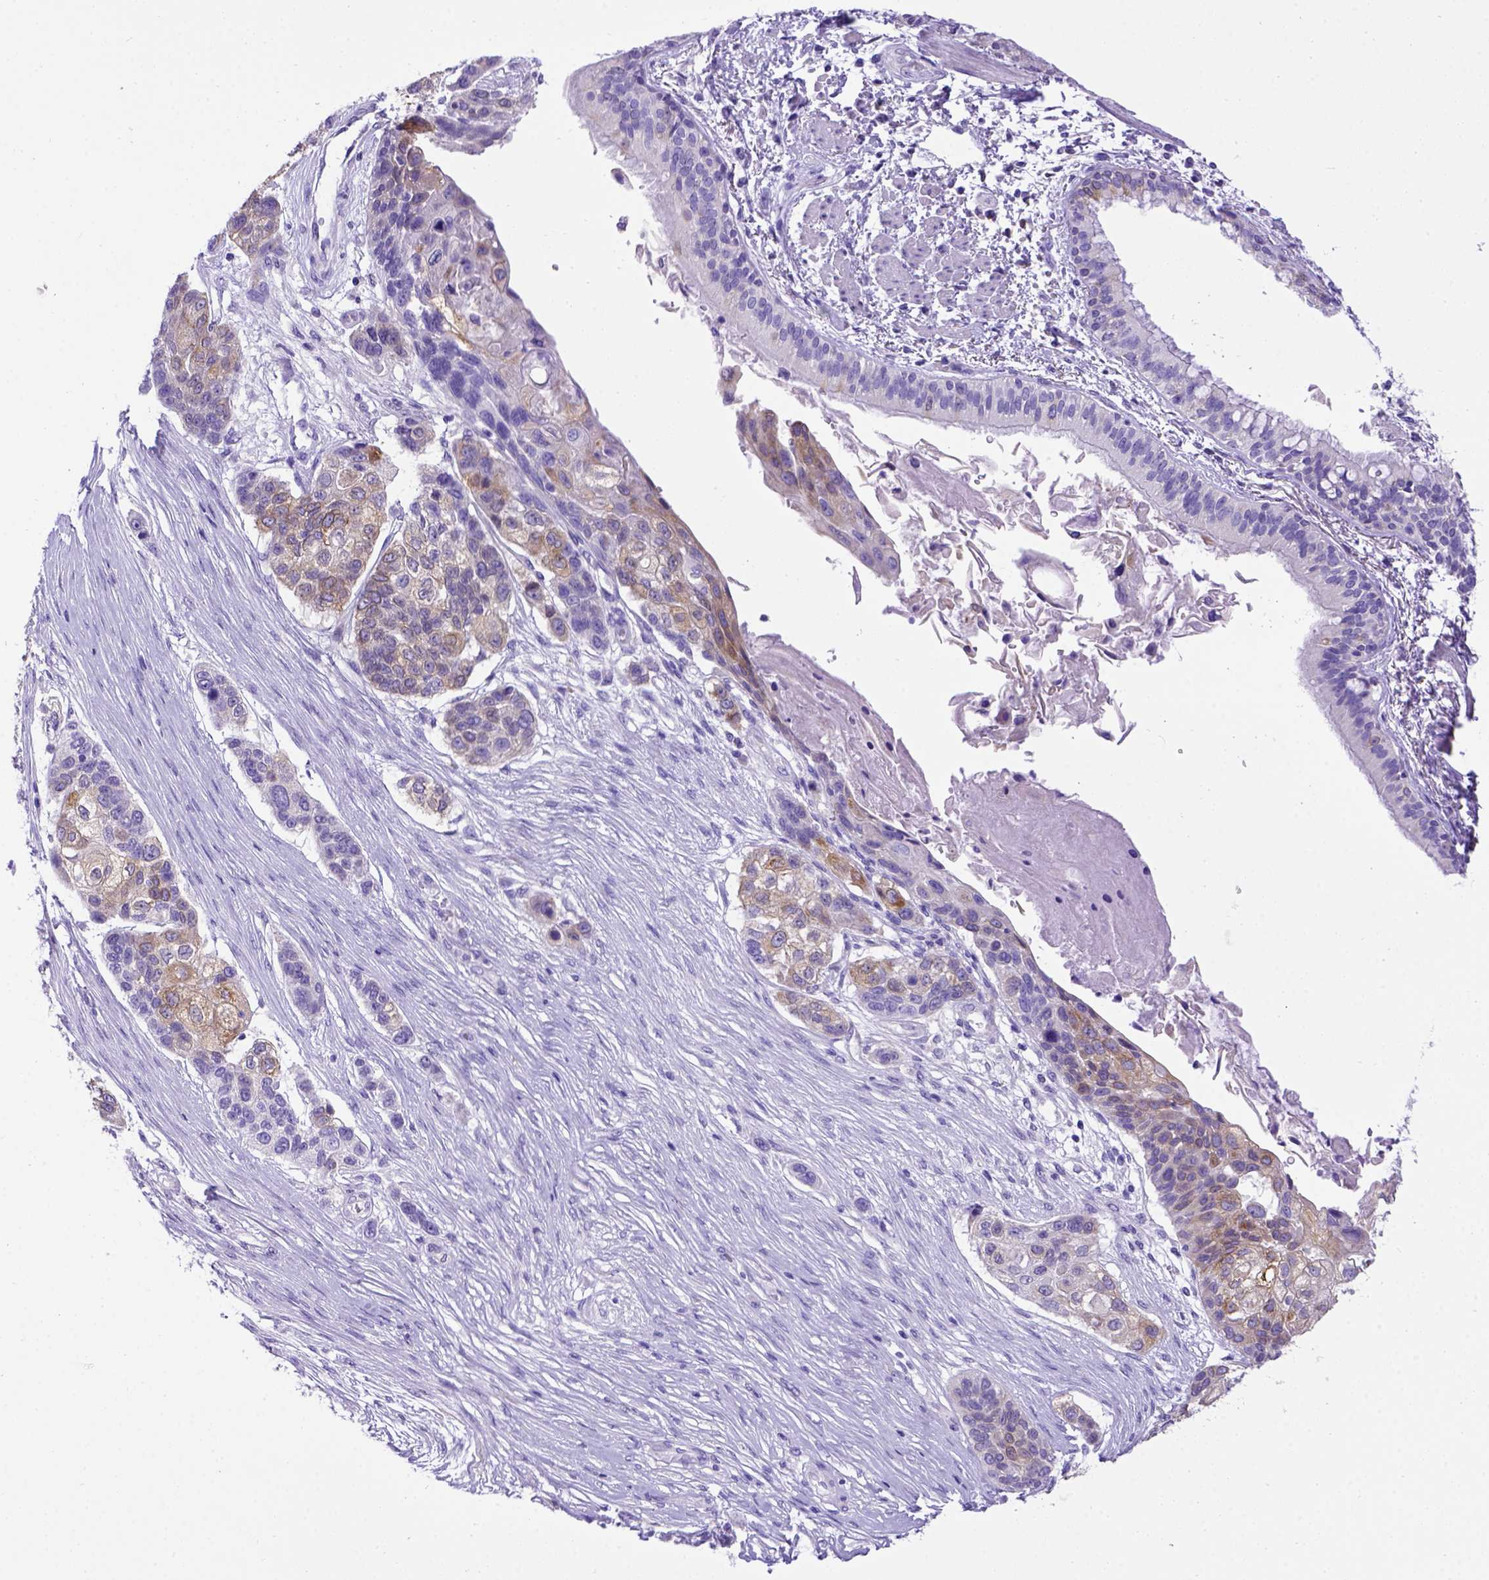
{"staining": {"intensity": "weak", "quantity": "25%-75%", "location": "cytoplasmic/membranous"}, "tissue": "lung cancer", "cell_type": "Tumor cells", "image_type": "cancer", "snomed": [{"axis": "morphology", "description": "Squamous cell carcinoma, NOS"}, {"axis": "topography", "description": "Lung"}], "caption": "Lung cancer stained with DAB immunohistochemistry exhibits low levels of weak cytoplasmic/membranous staining in about 25%-75% of tumor cells.", "gene": "PTGES", "patient": {"sex": "male", "age": 69}}